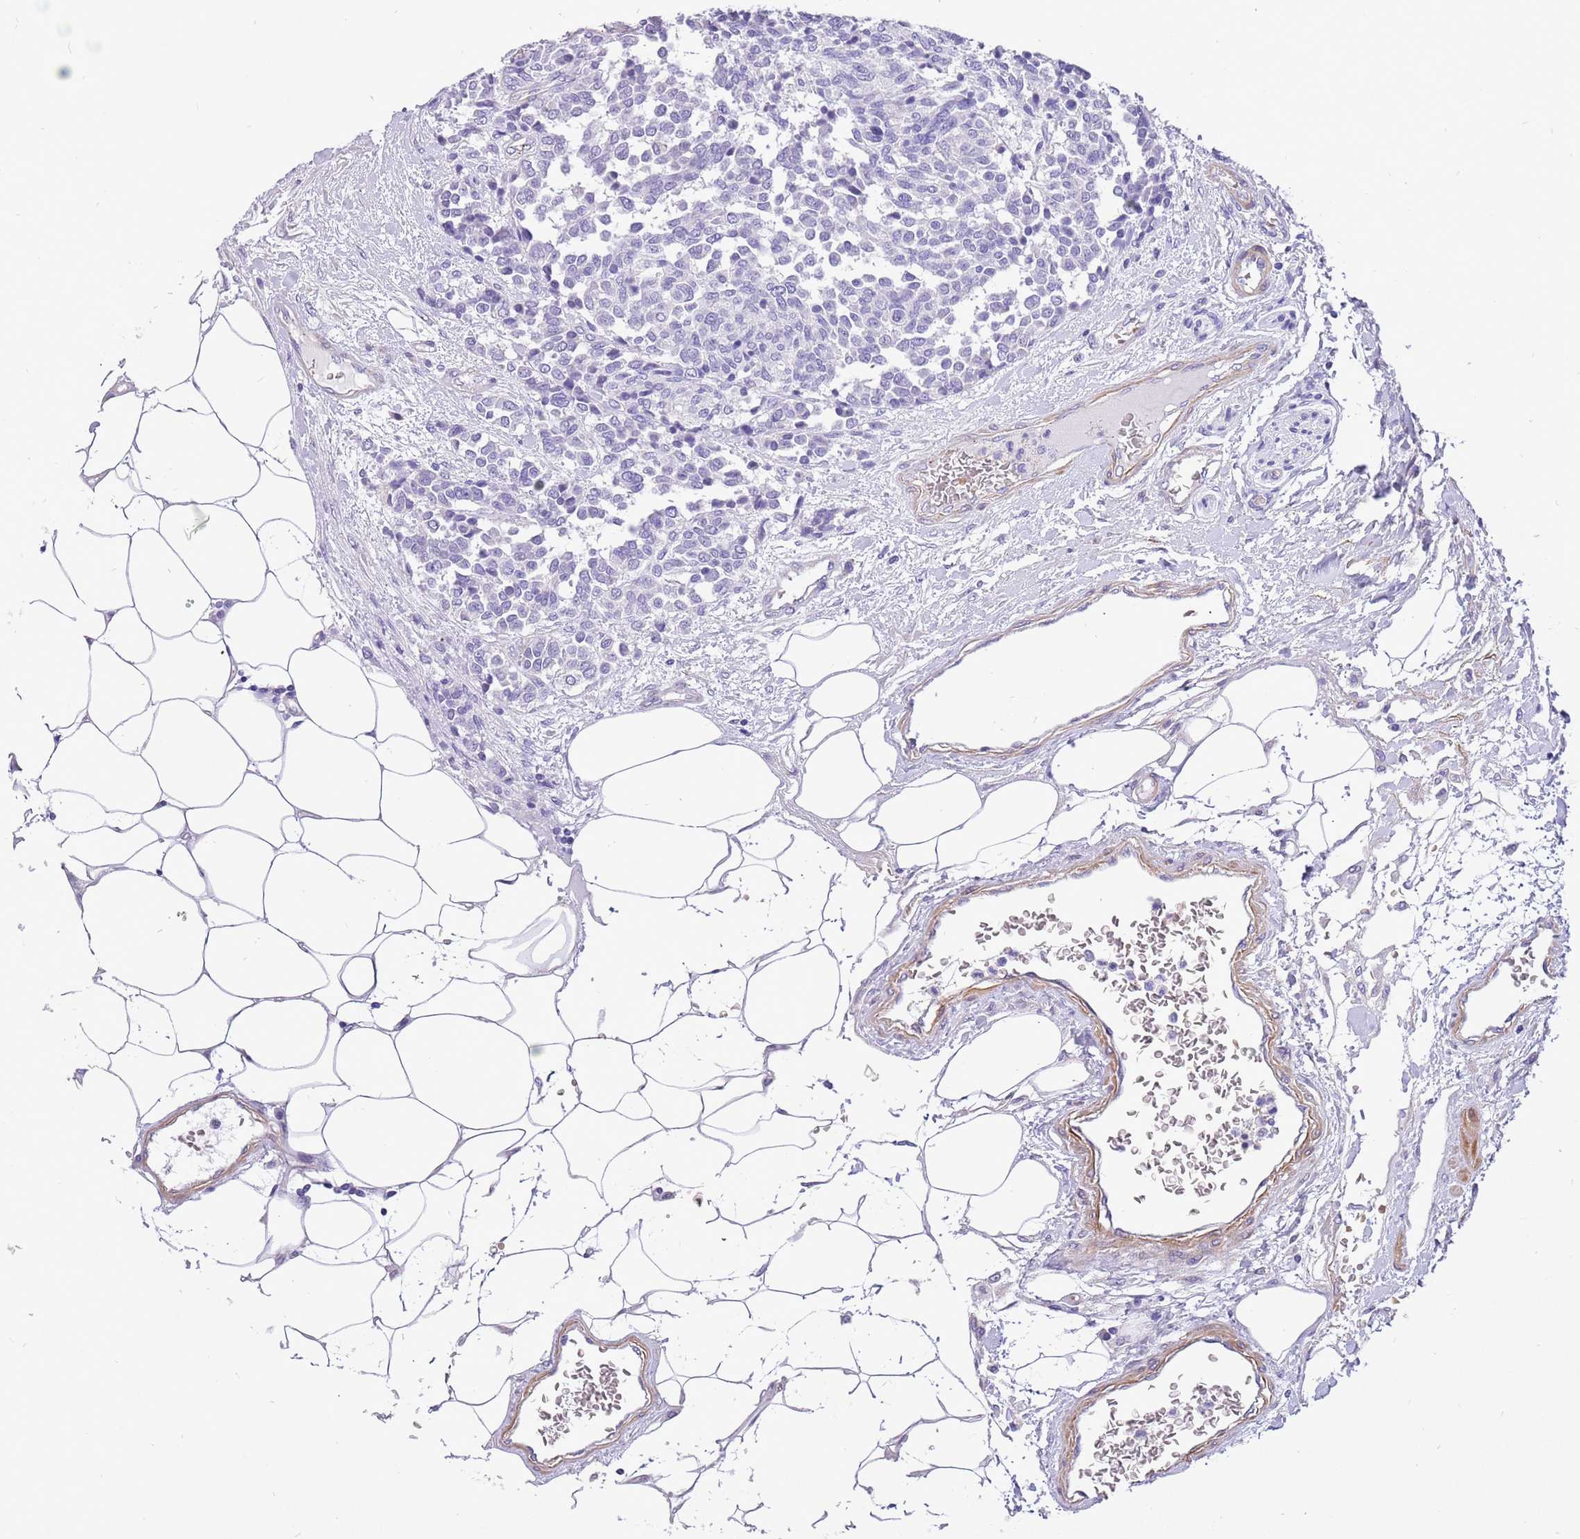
{"staining": {"intensity": "negative", "quantity": "none", "location": "none"}, "tissue": "carcinoid", "cell_type": "Tumor cells", "image_type": "cancer", "snomed": [{"axis": "morphology", "description": "Carcinoid, malignant, NOS"}, {"axis": "topography", "description": "Pancreas"}], "caption": "Protein analysis of carcinoid demonstrates no significant expression in tumor cells. (DAB immunohistochemistry, high magnification).", "gene": "KBTBD3", "patient": {"sex": "female", "age": 54}}